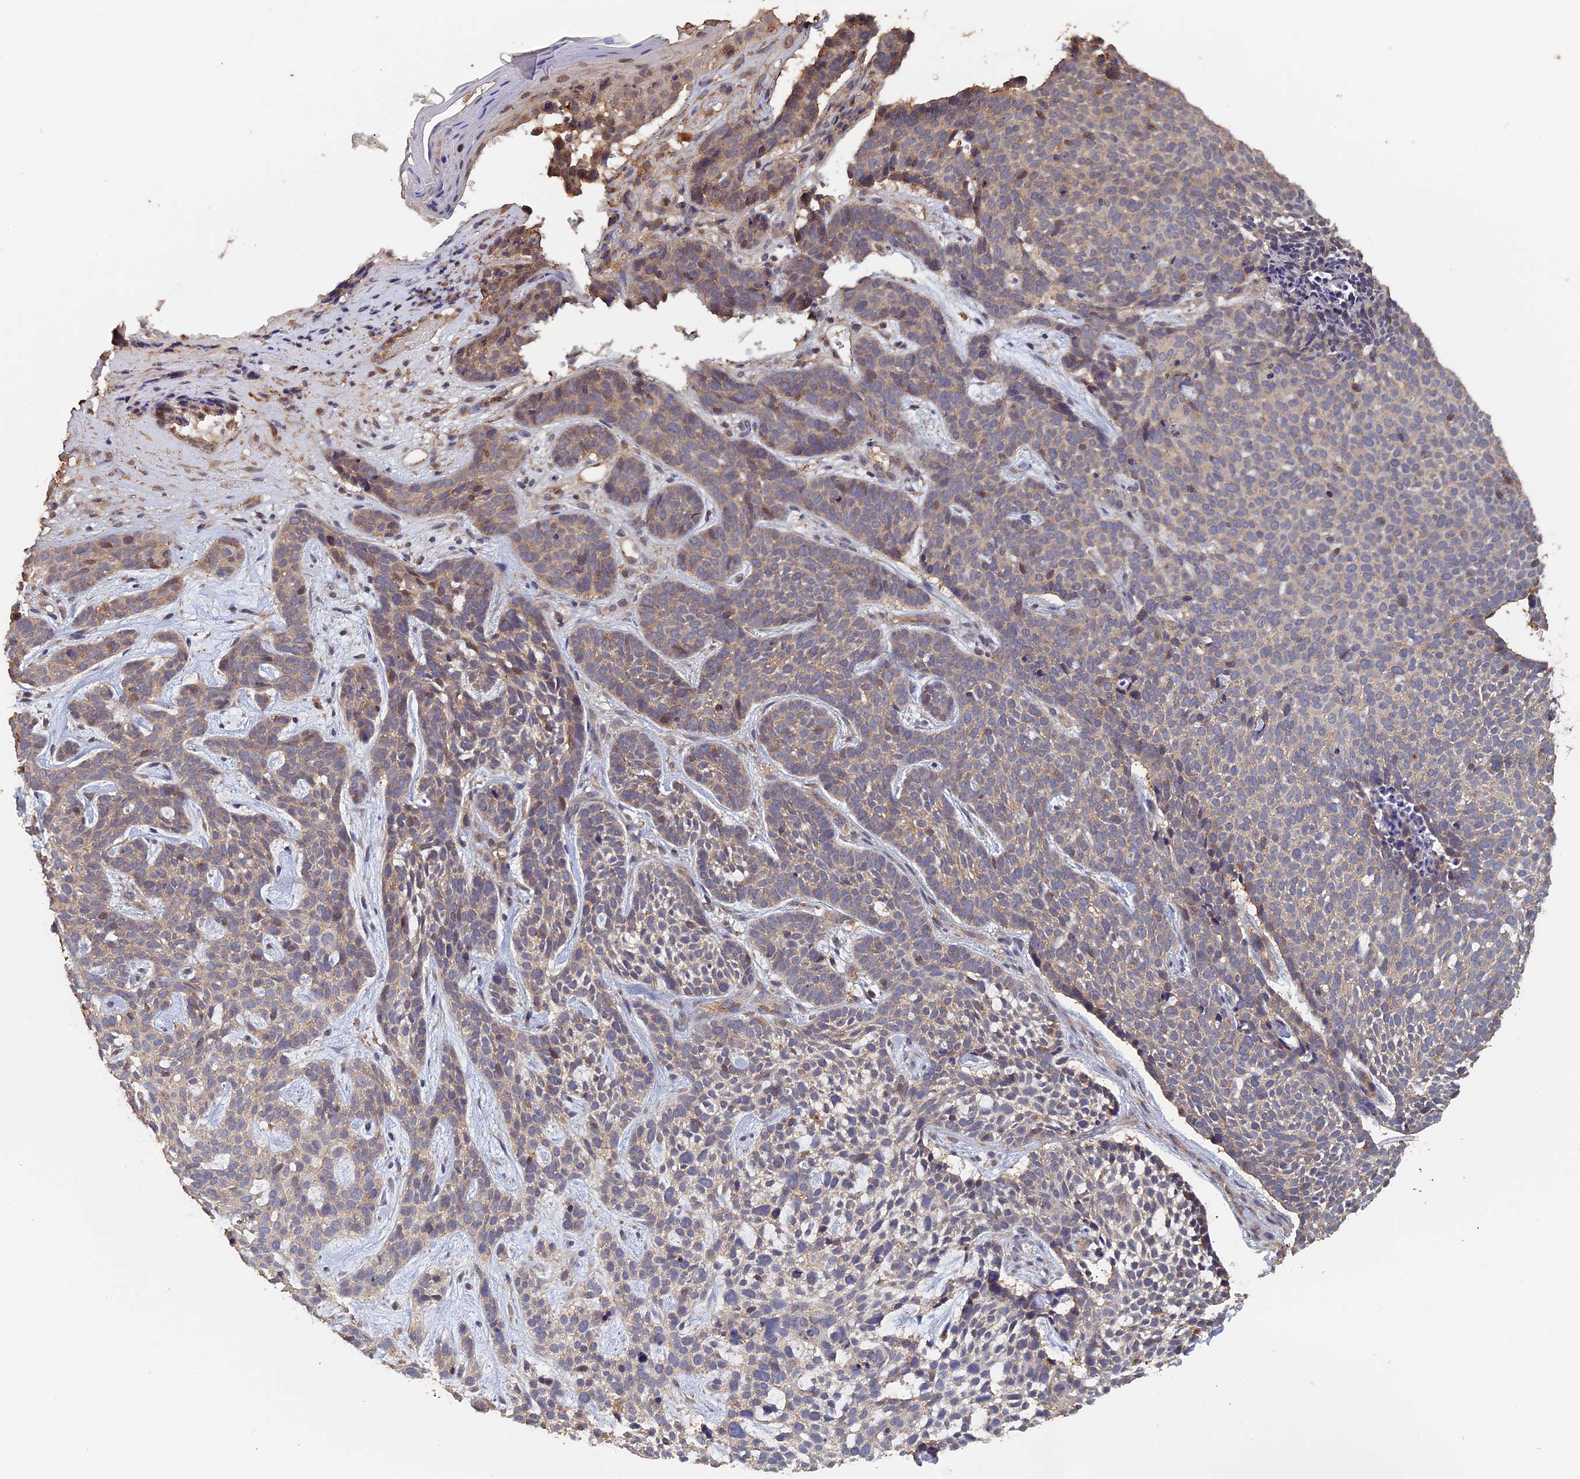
{"staining": {"intensity": "weak", "quantity": "25%-75%", "location": "cytoplasmic/membranous"}, "tissue": "skin cancer", "cell_type": "Tumor cells", "image_type": "cancer", "snomed": [{"axis": "morphology", "description": "Basal cell carcinoma"}, {"axis": "topography", "description": "Skin"}], "caption": "Immunohistochemical staining of skin basal cell carcinoma shows low levels of weak cytoplasmic/membranous positivity in about 25%-75% of tumor cells.", "gene": "PIGQ", "patient": {"sex": "male", "age": 71}}